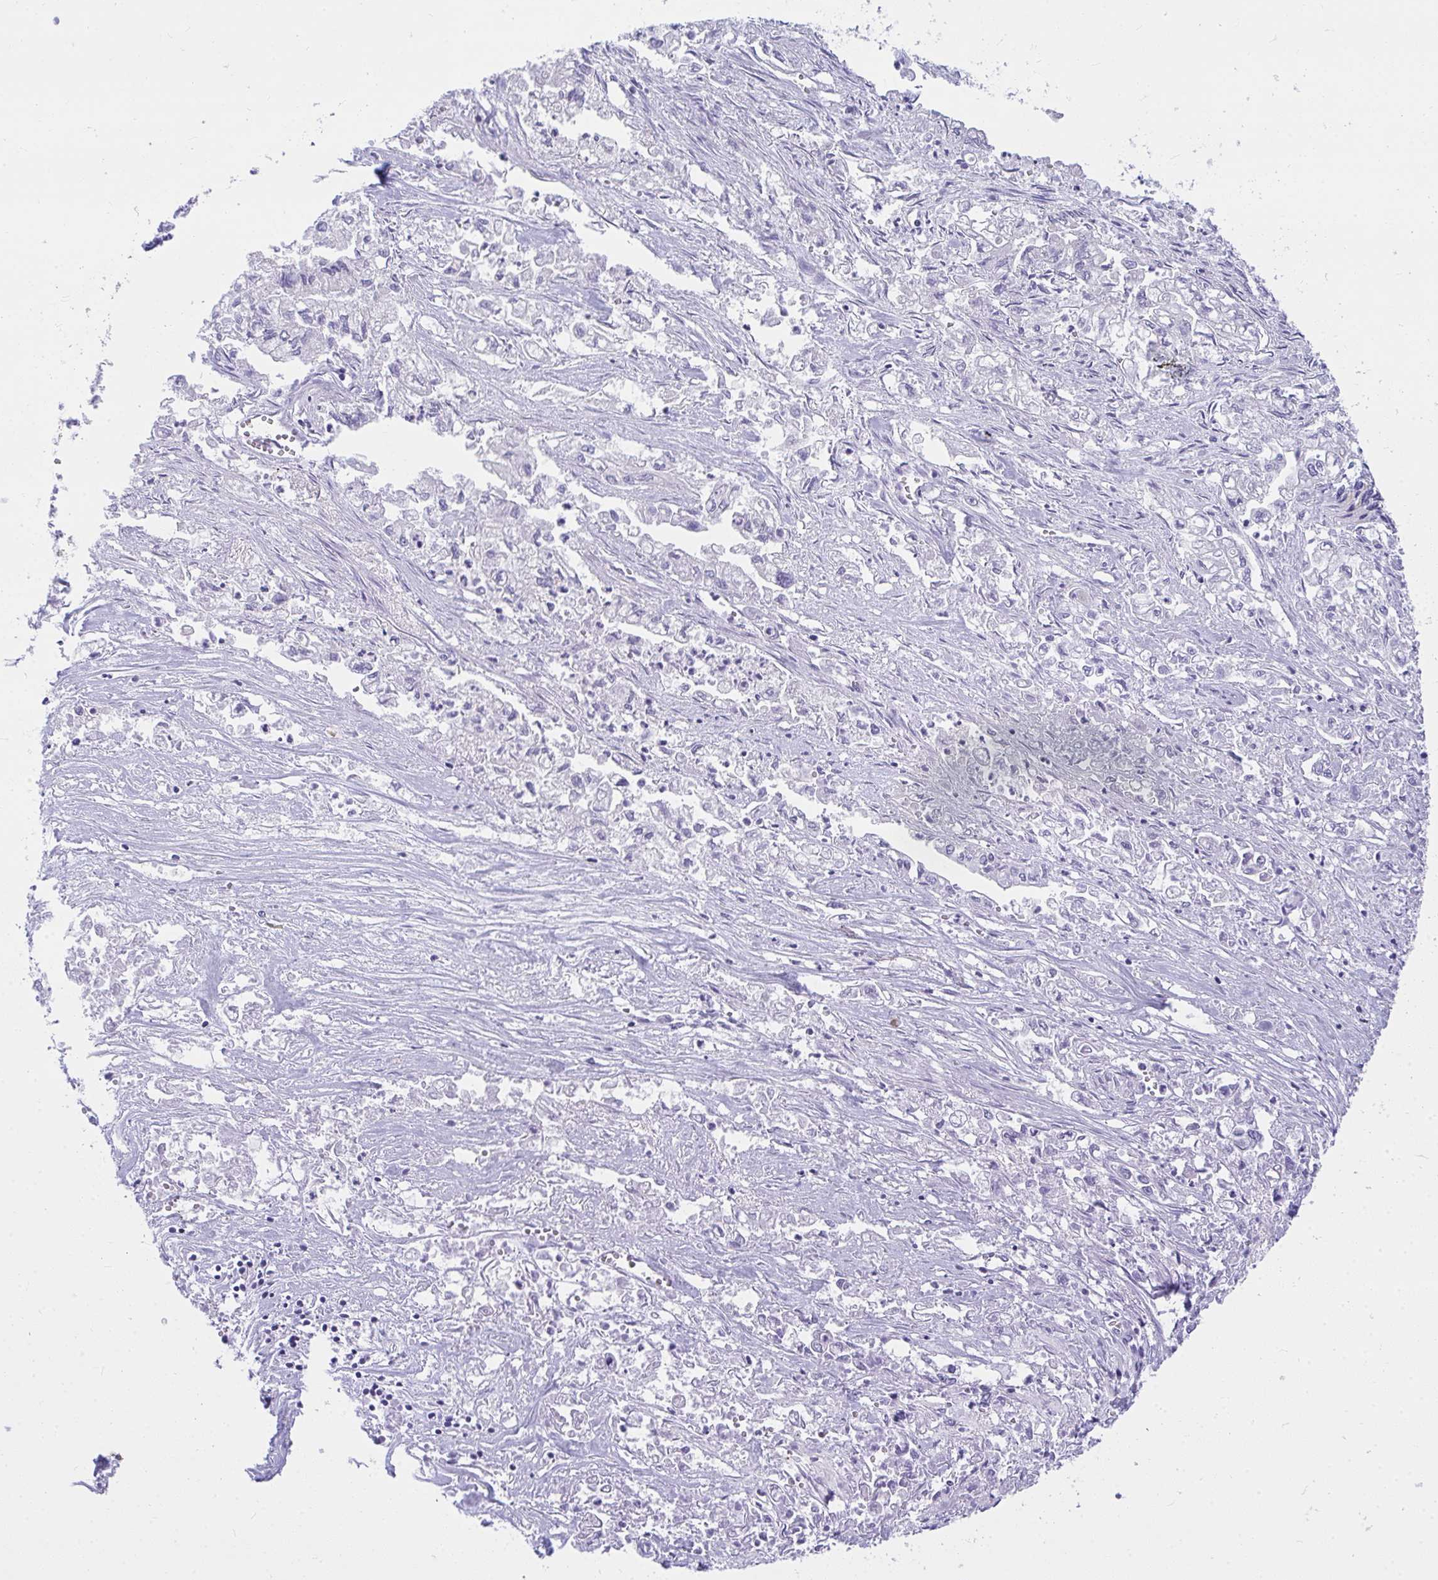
{"staining": {"intensity": "negative", "quantity": "none", "location": "none"}, "tissue": "pancreatic cancer", "cell_type": "Tumor cells", "image_type": "cancer", "snomed": [{"axis": "morphology", "description": "Adenocarcinoma, NOS"}, {"axis": "topography", "description": "Pancreas"}], "caption": "Immunohistochemistry (IHC) image of neoplastic tissue: pancreatic adenocarcinoma stained with DAB demonstrates no significant protein expression in tumor cells.", "gene": "TSBP1", "patient": {"sex": "male", "age": 72}}